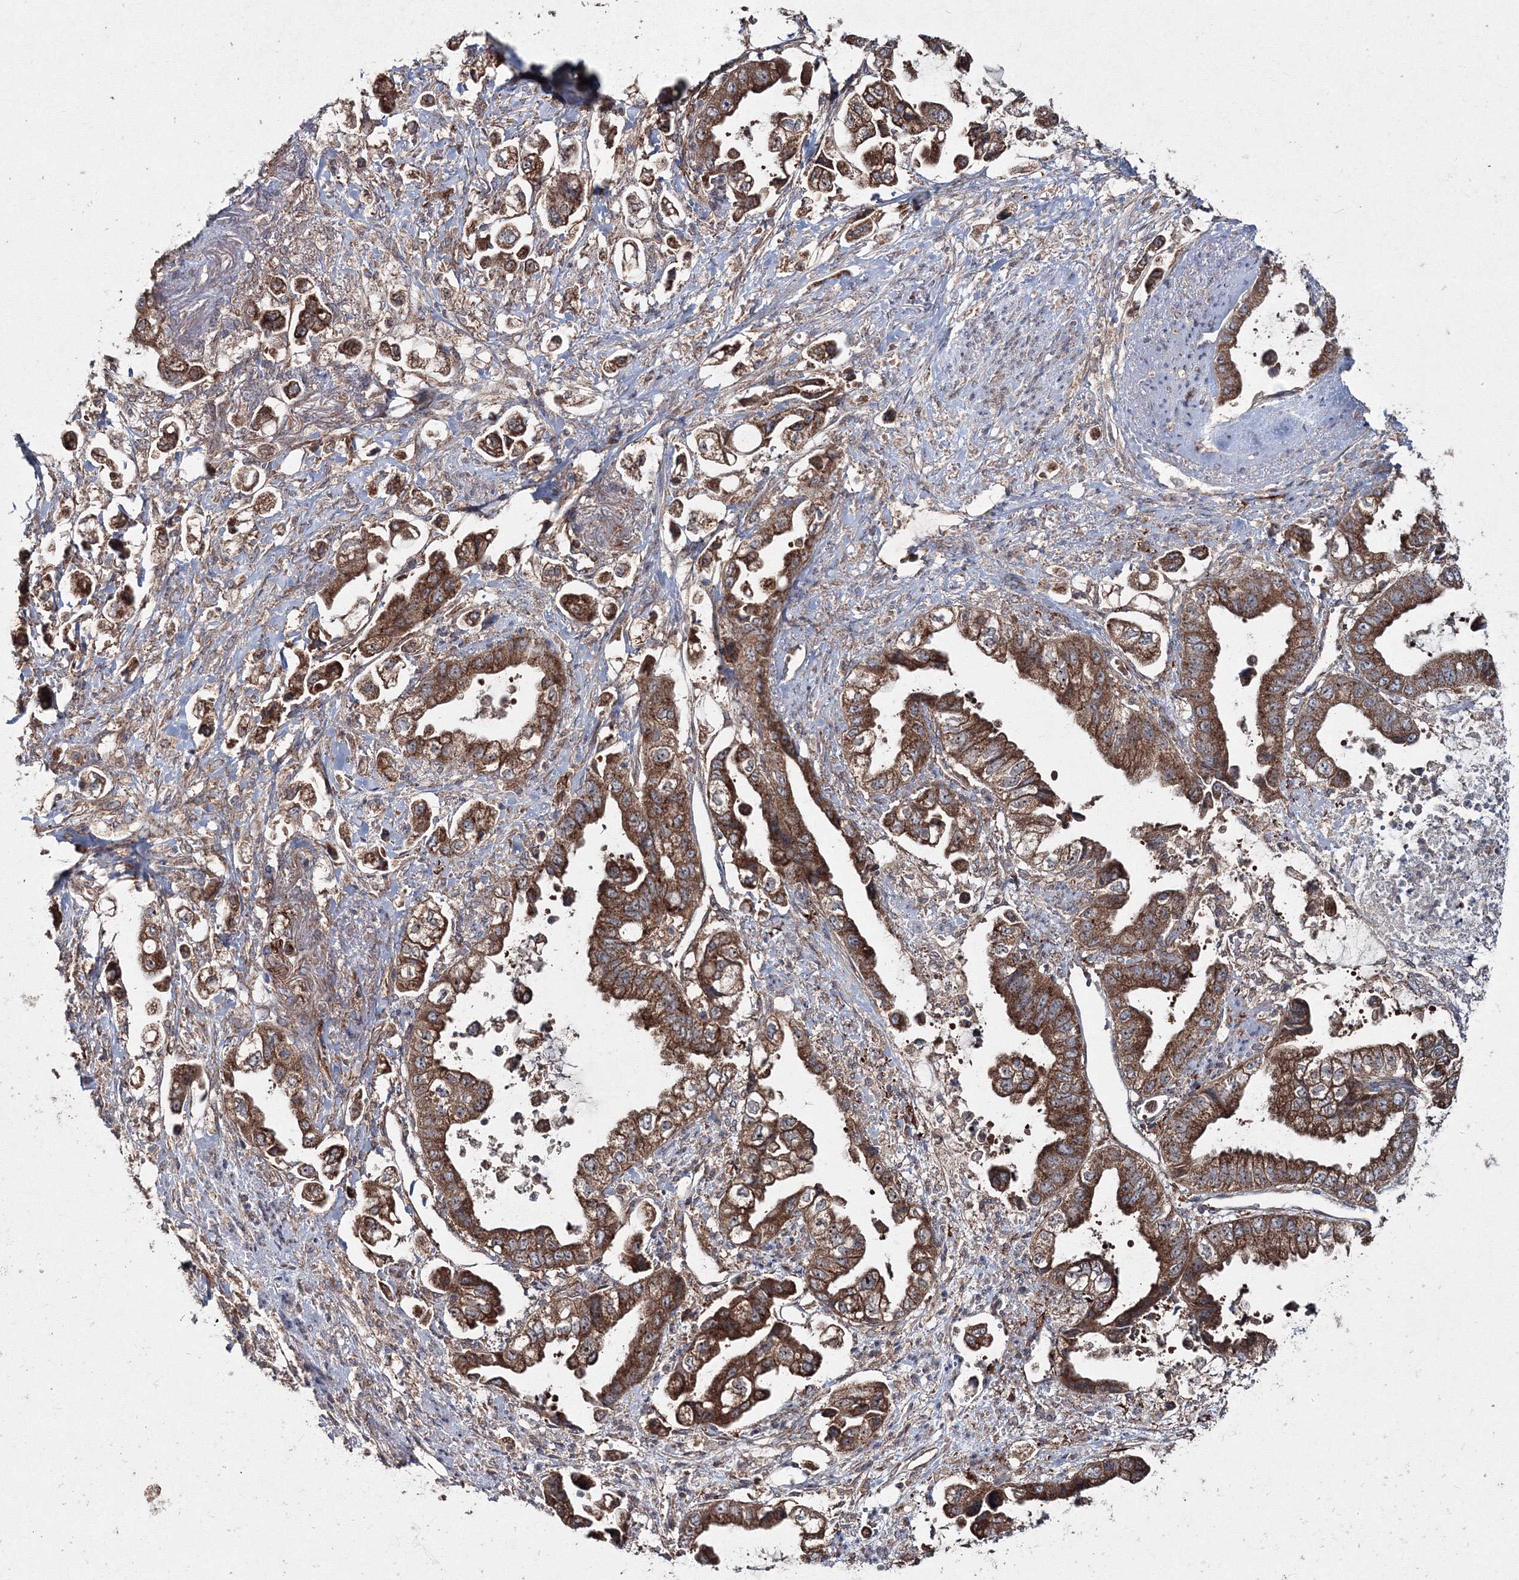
{"staining": {"intensity": "strong", "quantity": ">75%", "location": "cytoplasmic/membranous"}, "tissue": "stomach cancer", "cell_type": "Tumor cells", "image_type": "cancer", "snomed": [{"axis": "morphology", "description": "Adenocarcinoma, NOS"}, {"axis": "topography", "description": "Stomach"}], "caption": "A brown stain highlights strong cytoplasmic/membranous expression of a protein in human adenocarcinoma (stomach) tumor cells.", "gene": "PEX13", "patient": {"sex": "male", "age": 62}}